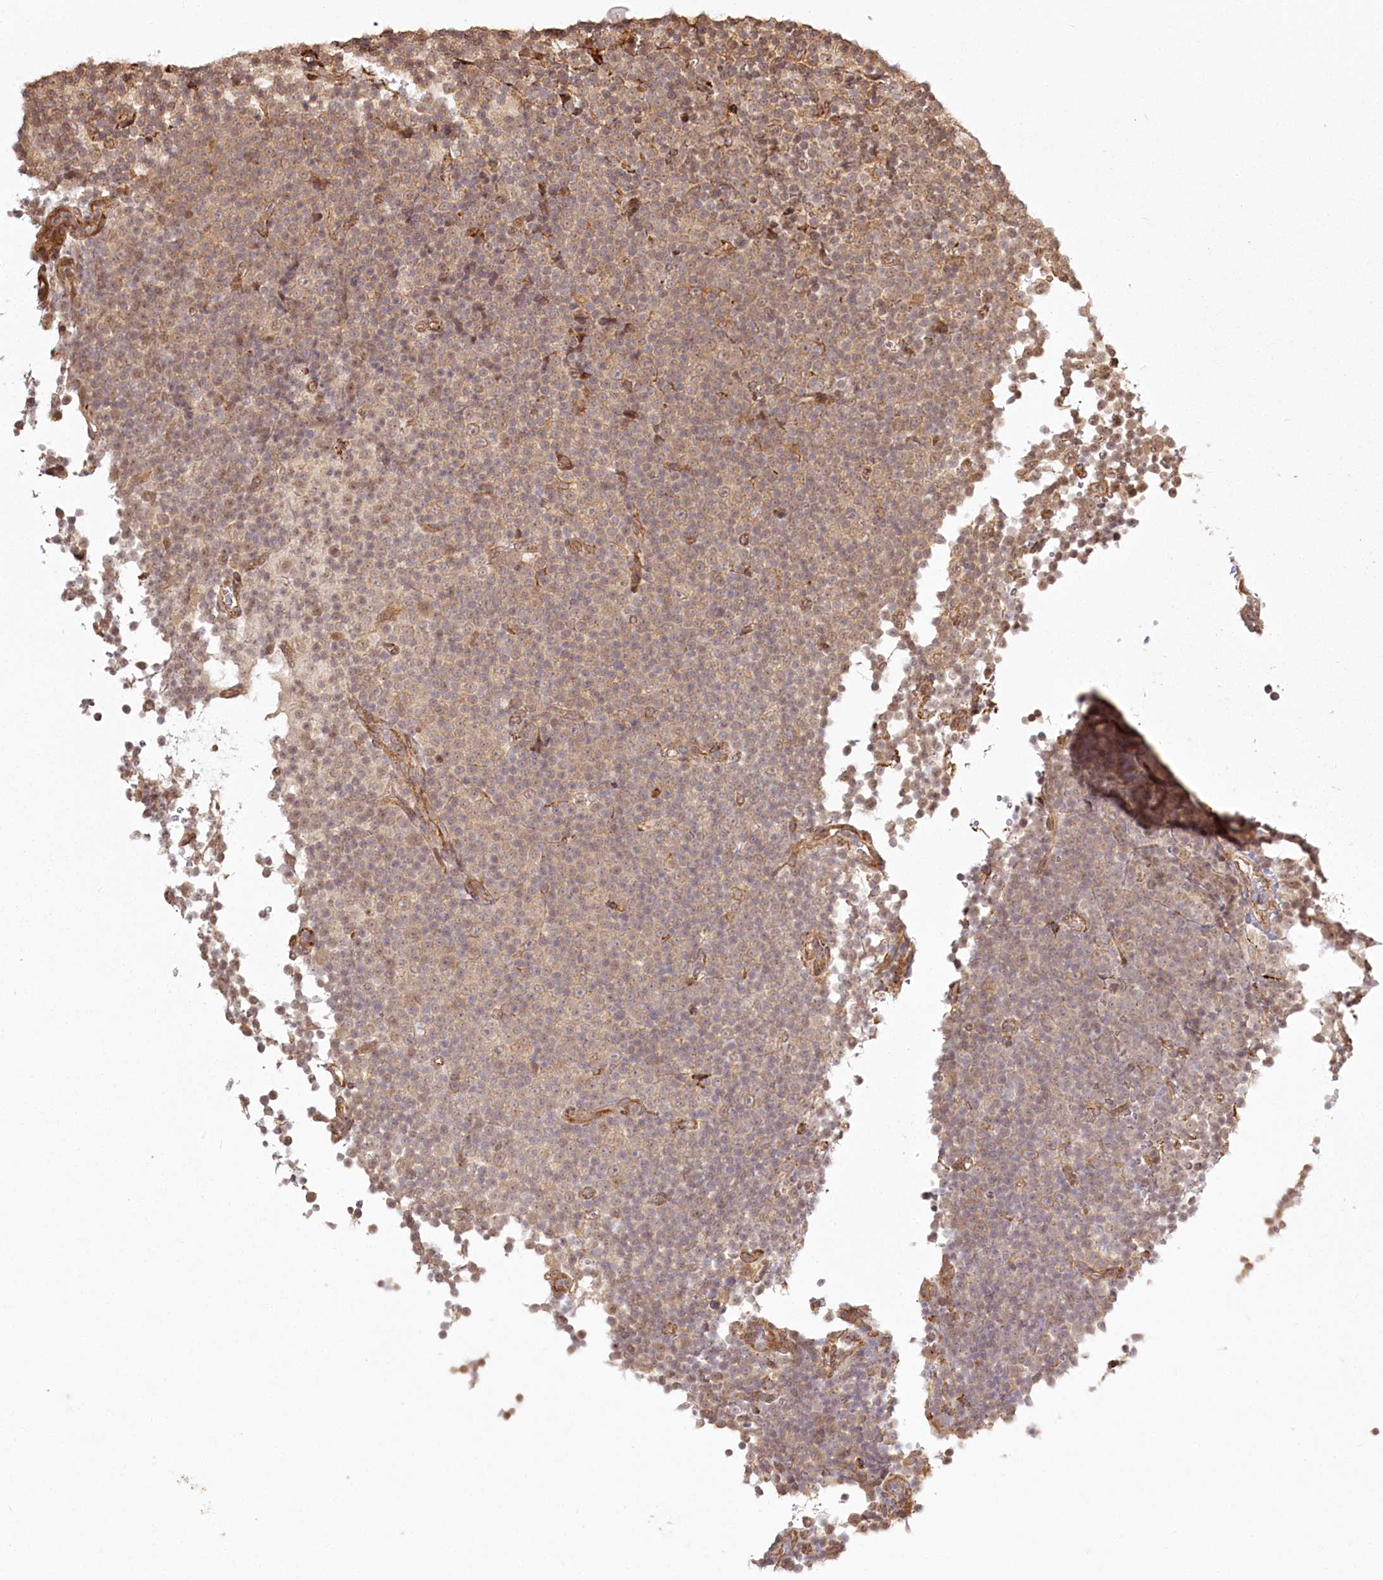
{"staining": {"intensity": "weak", "quantity": "25%-75%", "location": "cytoplasmic/membranous"}, "tissue": "lymphoma", "cell_type": "Tumor cells", "image_type": "cancer", "snomed": [{"axis": "morphology", "description": "Malignant lymphoma, non-Hodgkin's type, Low grade"}, {"axis": "topography", "description": "Lymph node"}], "caption": "Protein expression analysis of human lymphoma reveals weak cytoplasmic/membranous expression in approximately 25%-75% of tumor cells.", "gene": "FAM13A", "patient": {"sex": "female", "age": 67}}